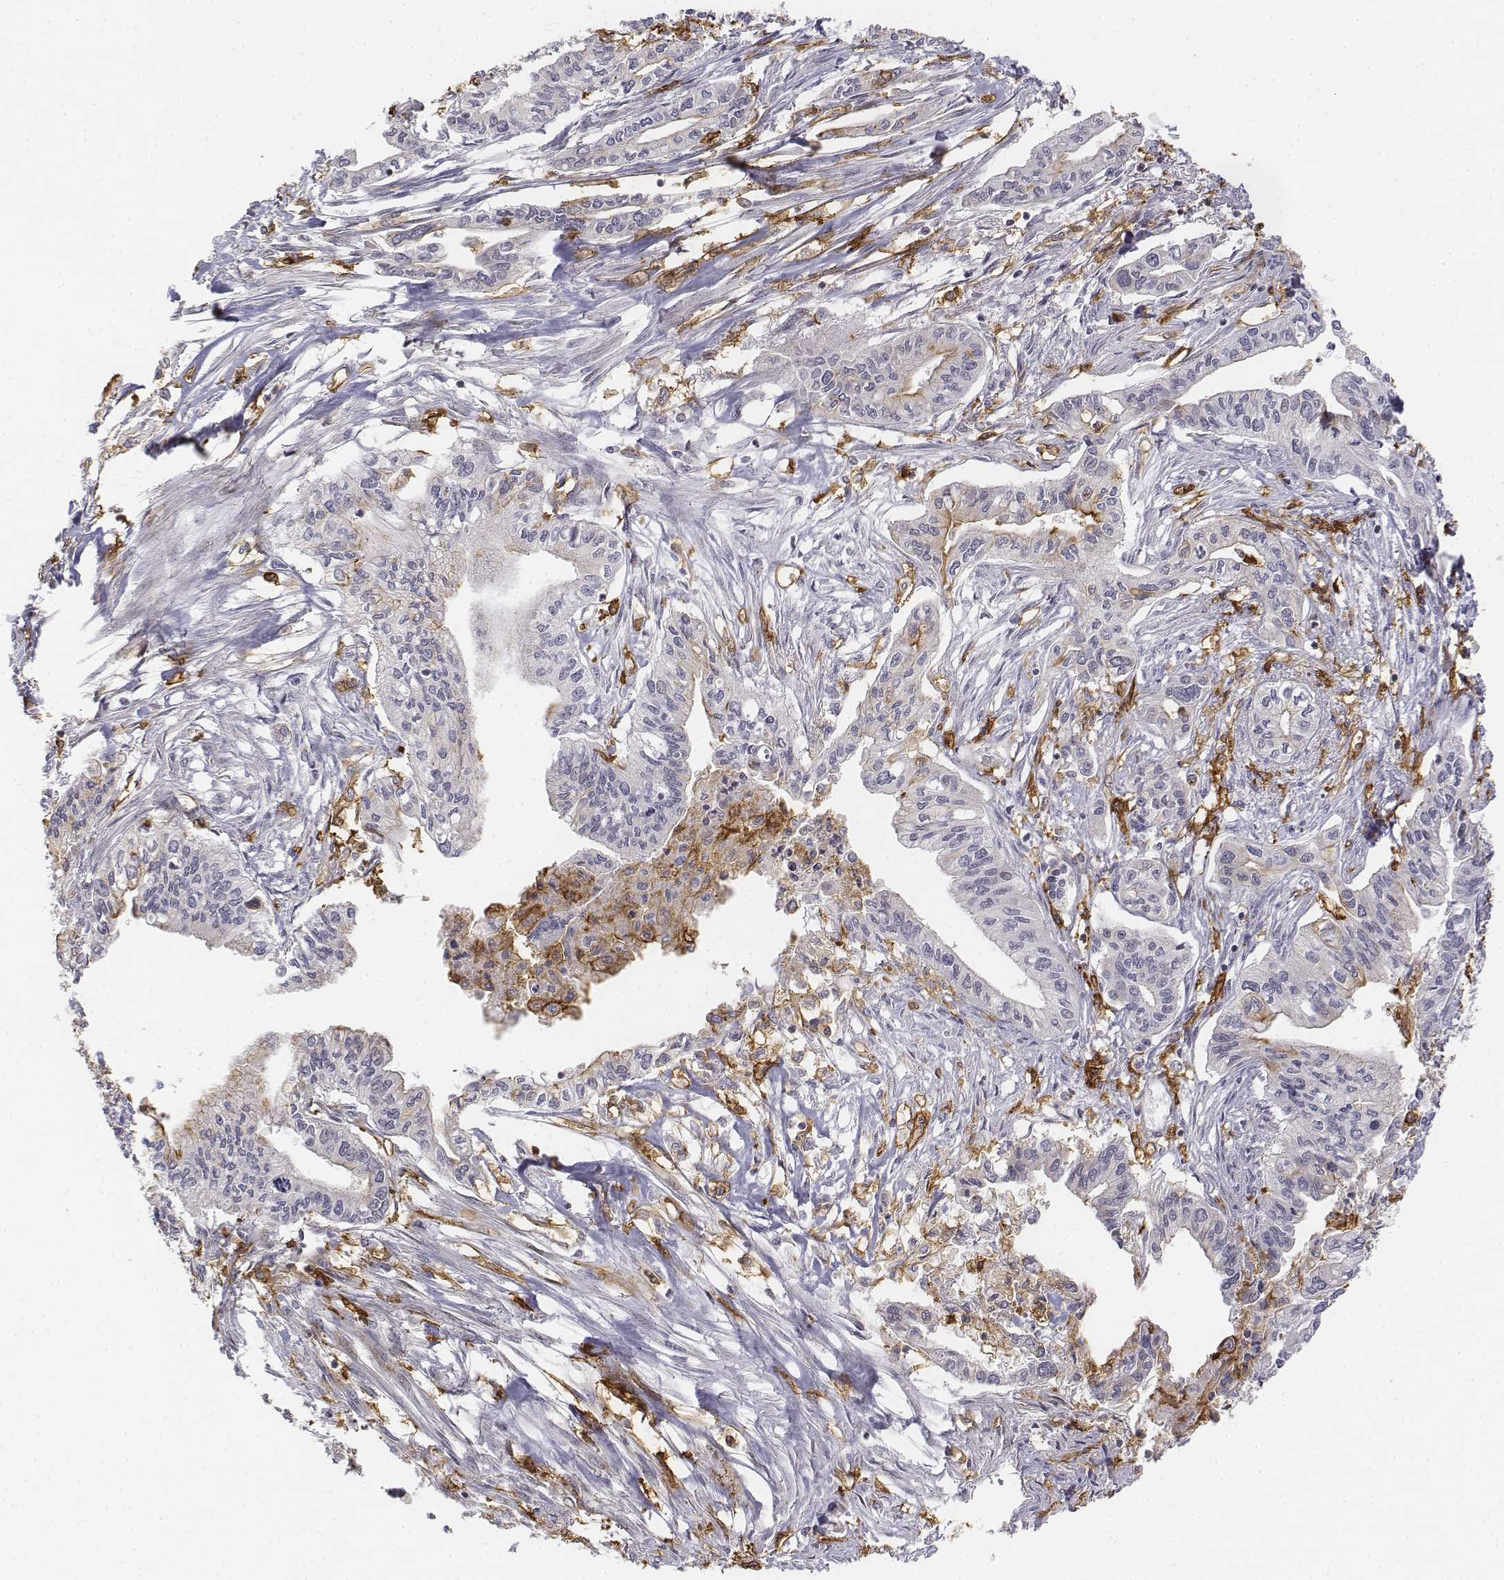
{"staining": {"intensity": "moderate", "quantity": "<25%", "location": "cytoplasmic/membranous"}, "tissue": "pancreatic cancer", "cell_type": "Tumor cells", "image_type": "cancer", "snomed": [{"axis": "morphology", "description": "Adenocarcinoma, NOS"}, {"axis": "topography", "description": "Pancreas"}], "caption": "Human pancreatic adenocarcinoma stained with a brown dye displays moderate cytoplasmic/membranous positive expression in about <25% of tumor cells.", "gene": "CD14", "patient": {"sex": "male", "age": 60}}